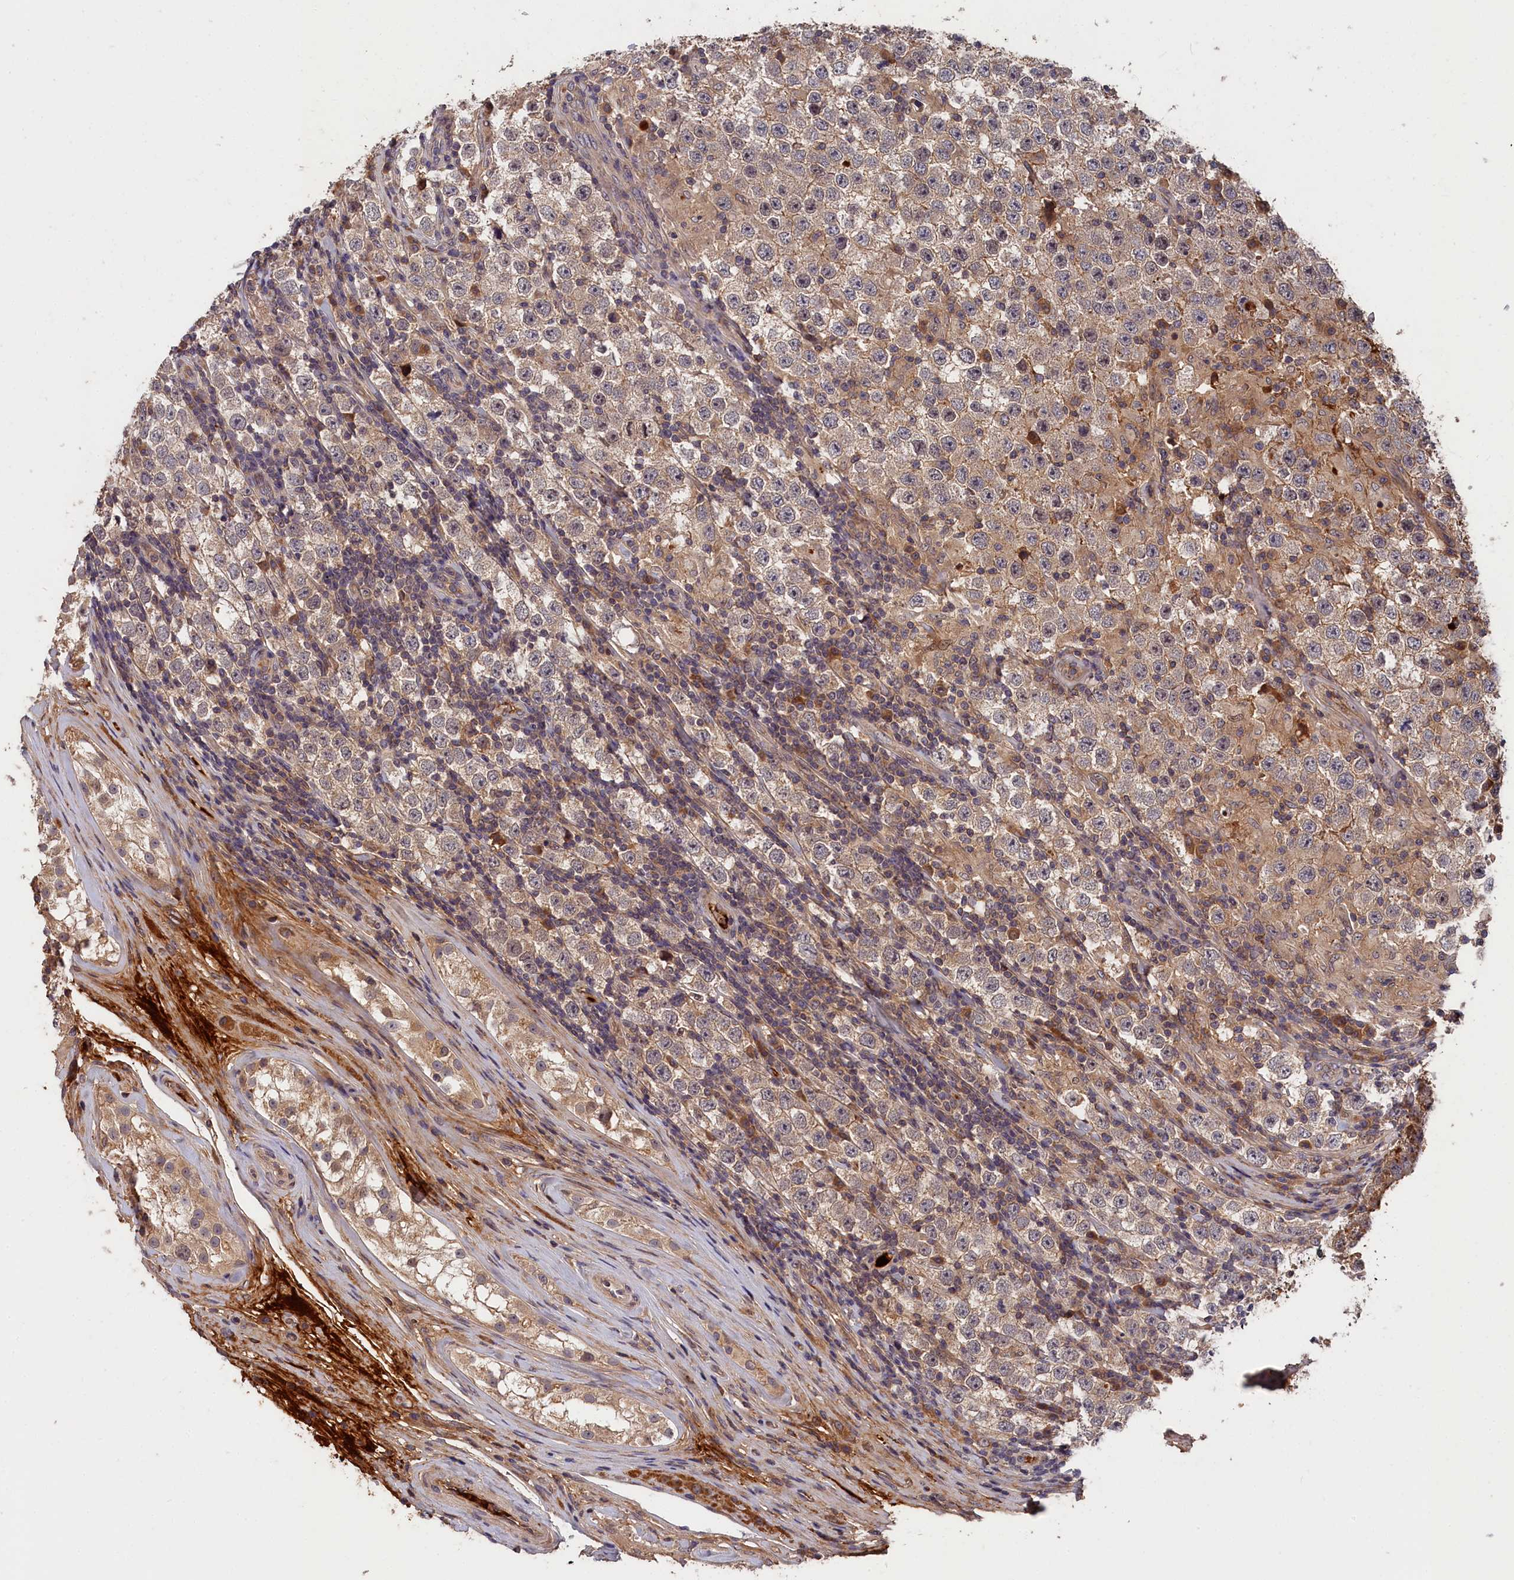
{"staining": {"intensity": "moderate", "quantity": "25%-75%", "location": "cytoplasmic/membranous"}, "tissue": "testis cancer", "cell_type": "Tumor cells", "image_type": "cancer", "snomed": [{"axis": "morphology", "description": "Normal tissue, NOS"}, {"axis": "morphology", "description": "Urothelial carcinoma, High grade"}, {"axis": "morphology", "description": "Seminoma, NOS"}, {"axis": "morphology", "description": "Carcinoma, Embryonal, NOS"}, {"axis": "topography", "description": "Urinary bladder"}, {"axis": "topography", "description": "Testis"}], "caption": "Immunohistochemical staining of human testis cancer shows moderate cytoplasmic/membranous protein positivity in about 25%-75% of tumor cells.", "gene": "ITIH1", "patient": {"sex": "male", "age": 41}}